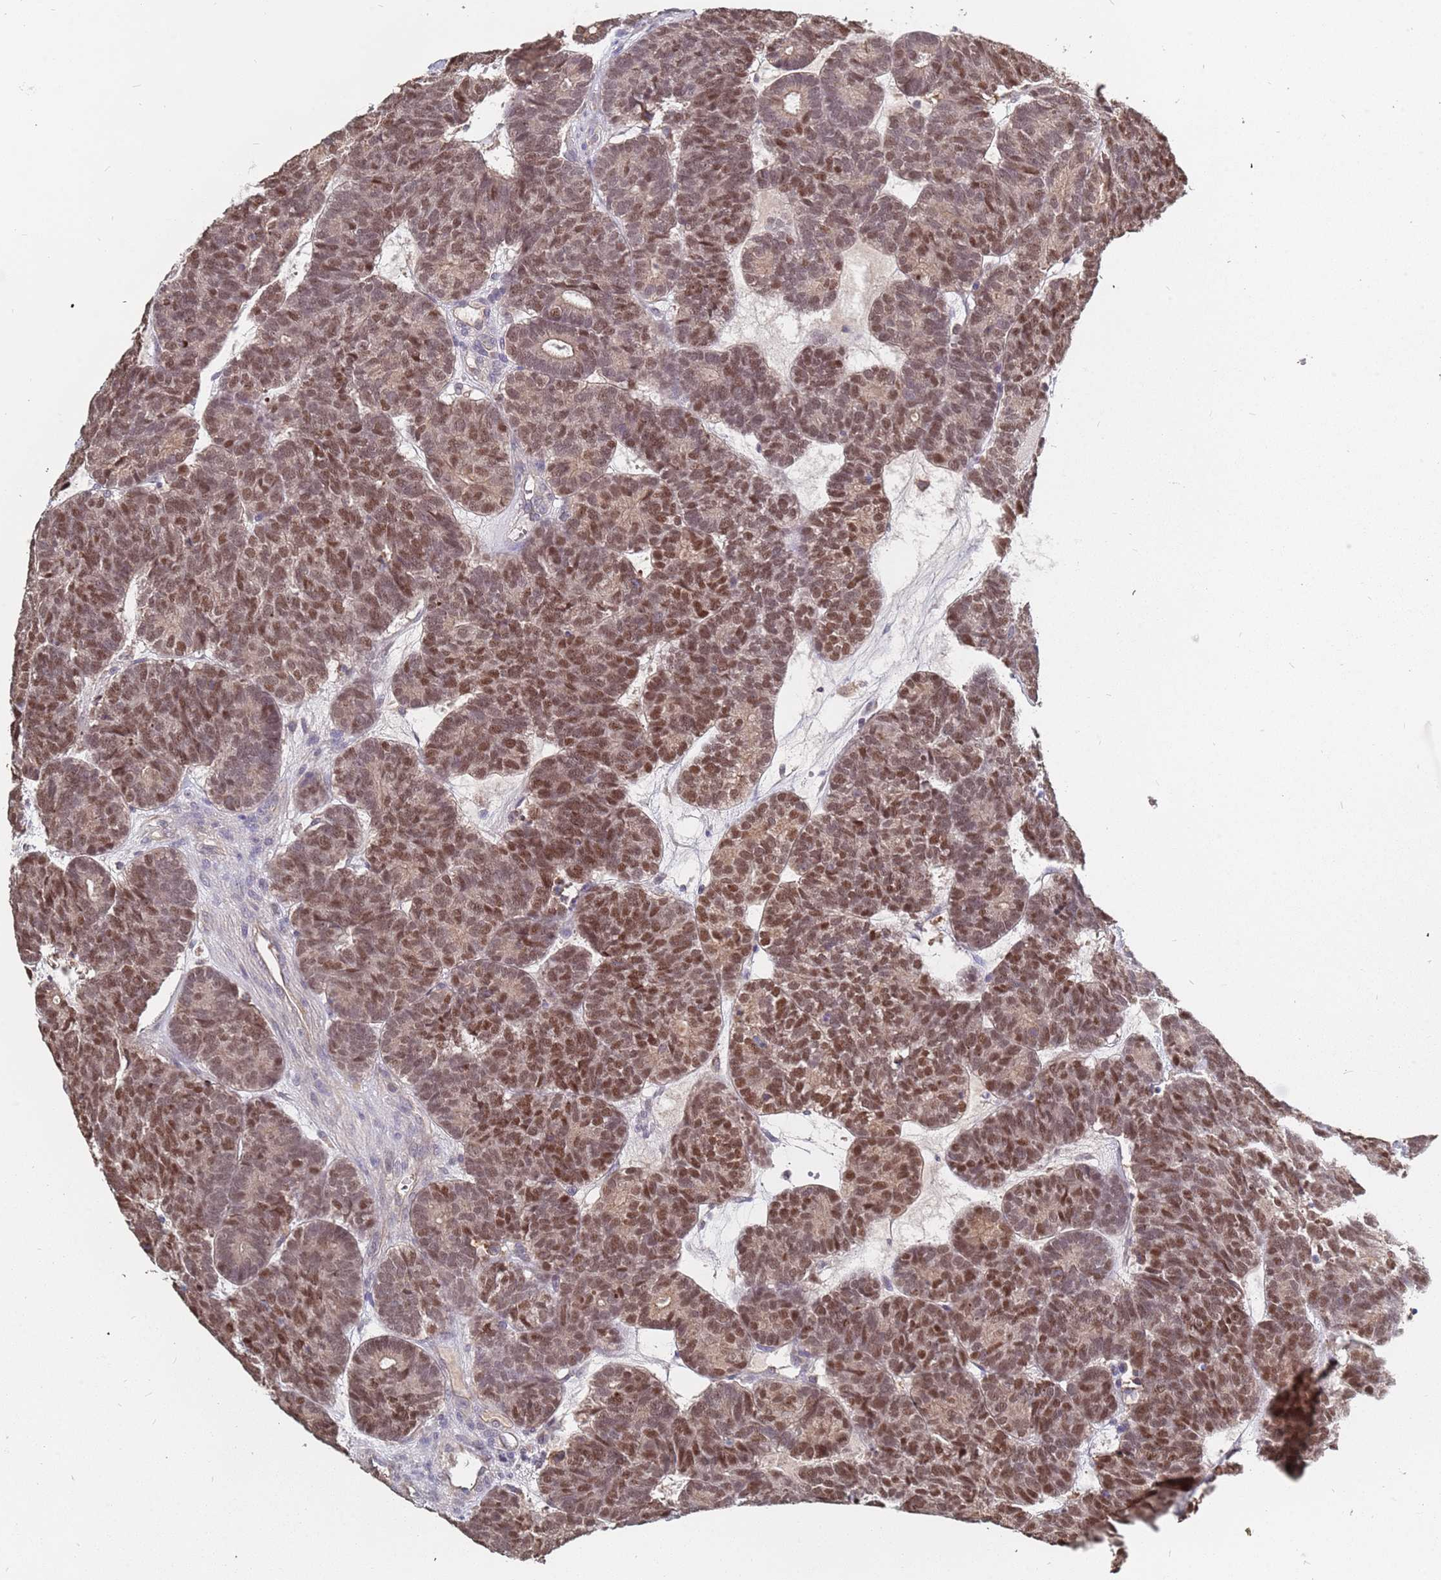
{"staining": {"intensity": "moderate", "quantity": ">75%", "location": "nuclear"}, "tissue": "head and neck cancer", "cell_type": "Tumor cells", "image_type": "cancer", "snomed": [{"axis": "morphology", "description": "Adenocarcinoma, NOS"}, {"axis": "topography", "description": "Head-Neck"}], "caption": "Head and neck adenocarcinoma stained for a protein (brown) displays moderate nuclear positive expression in approximately >75% of tumor cells.", "gene": "TCEANC2", "patient": {"sex": "female", "age": 81}}